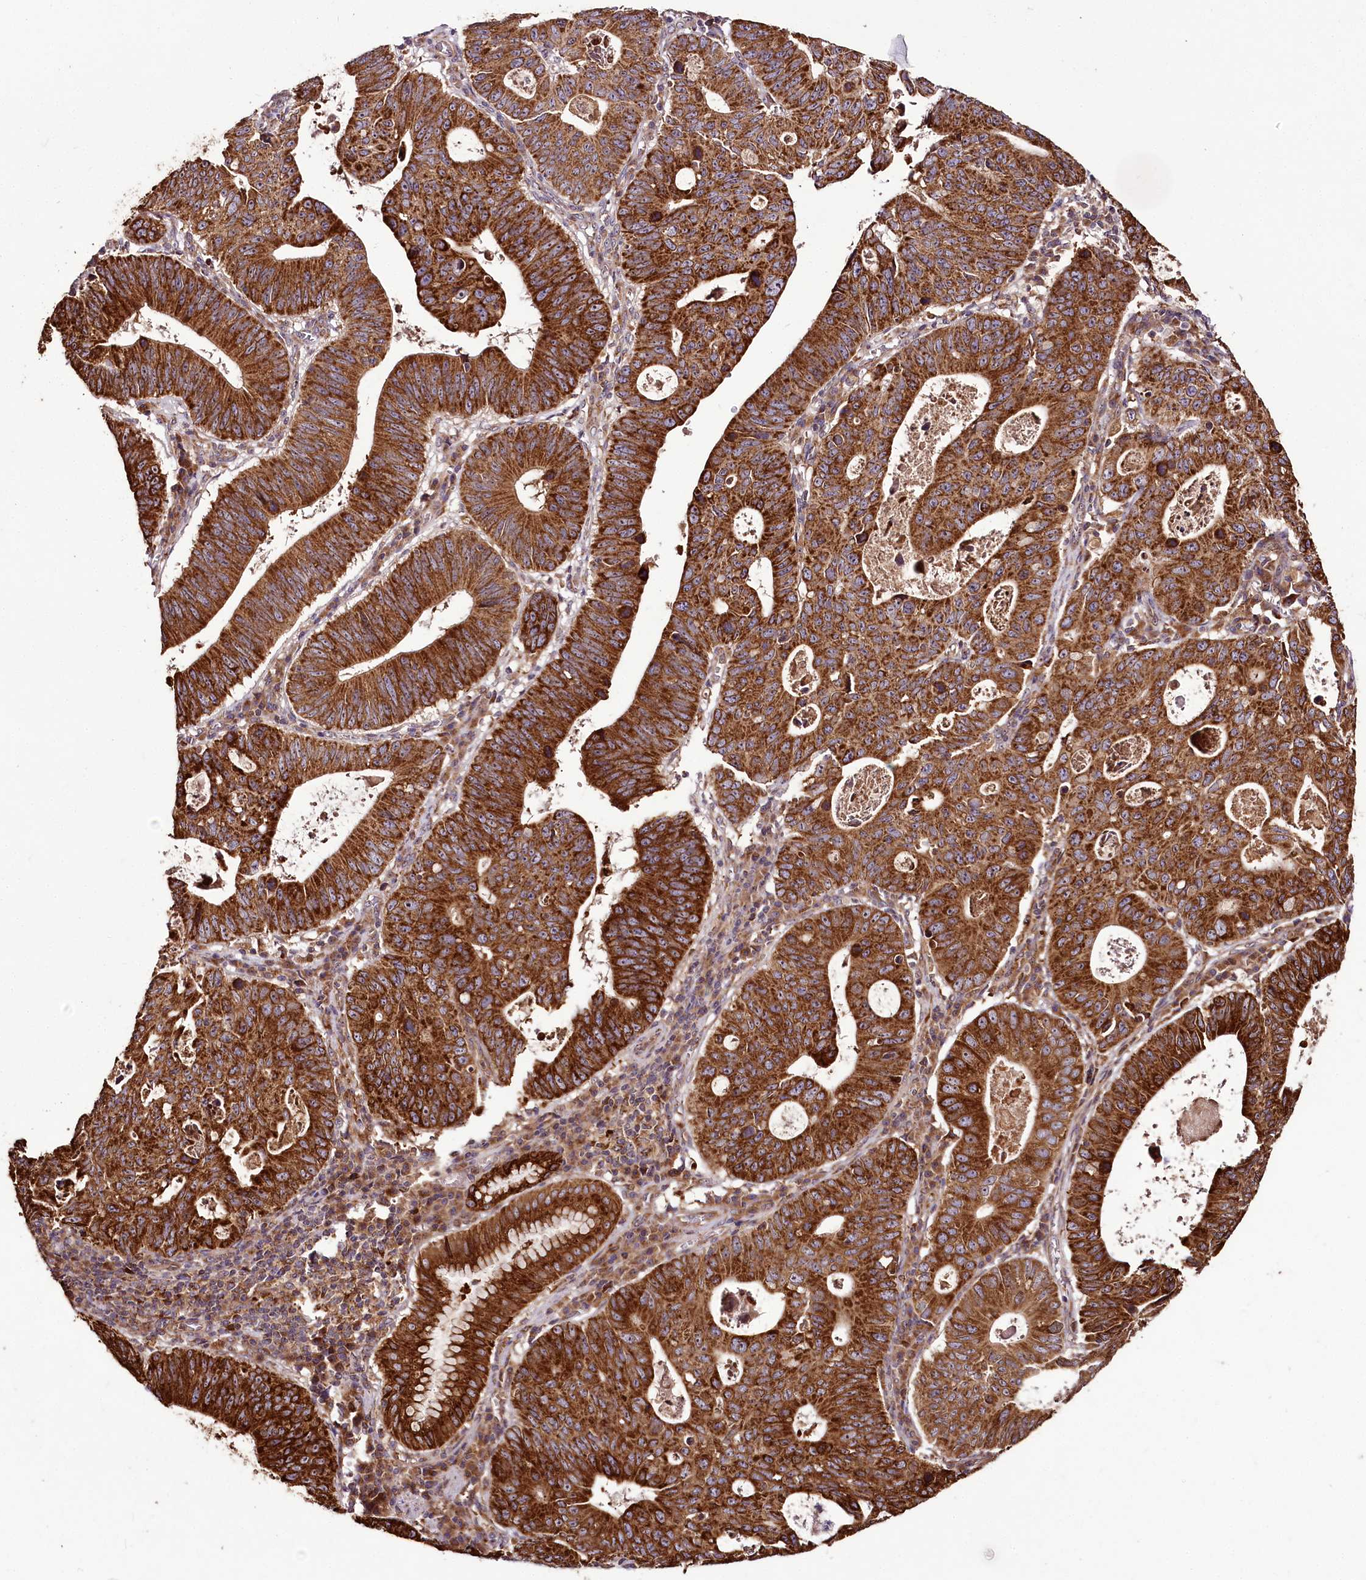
{"staining": {"intensity": "strong", "quantity": ">75%", "location": "cytoplasmic/membranous,nuclear"}, "tissue": "stomach cancer", "cell_type": "Tumor cells", "image_type": "cancer", "snomed": [{"axis": "morphology", "description": "Adenocarcinoma, NOS"}, {"axis": "topography", "description": "Stomach"}], "caption": "Immunohistochemistry (IHC) of human adenocarcinoma (stomach) demonstrates high levels of strong cytoplasmic/membranous and nuclear expression in approximately >75% of tumor cells.", "gene": "RAB7A", "patient": {"sex": "male", "age": 59}}